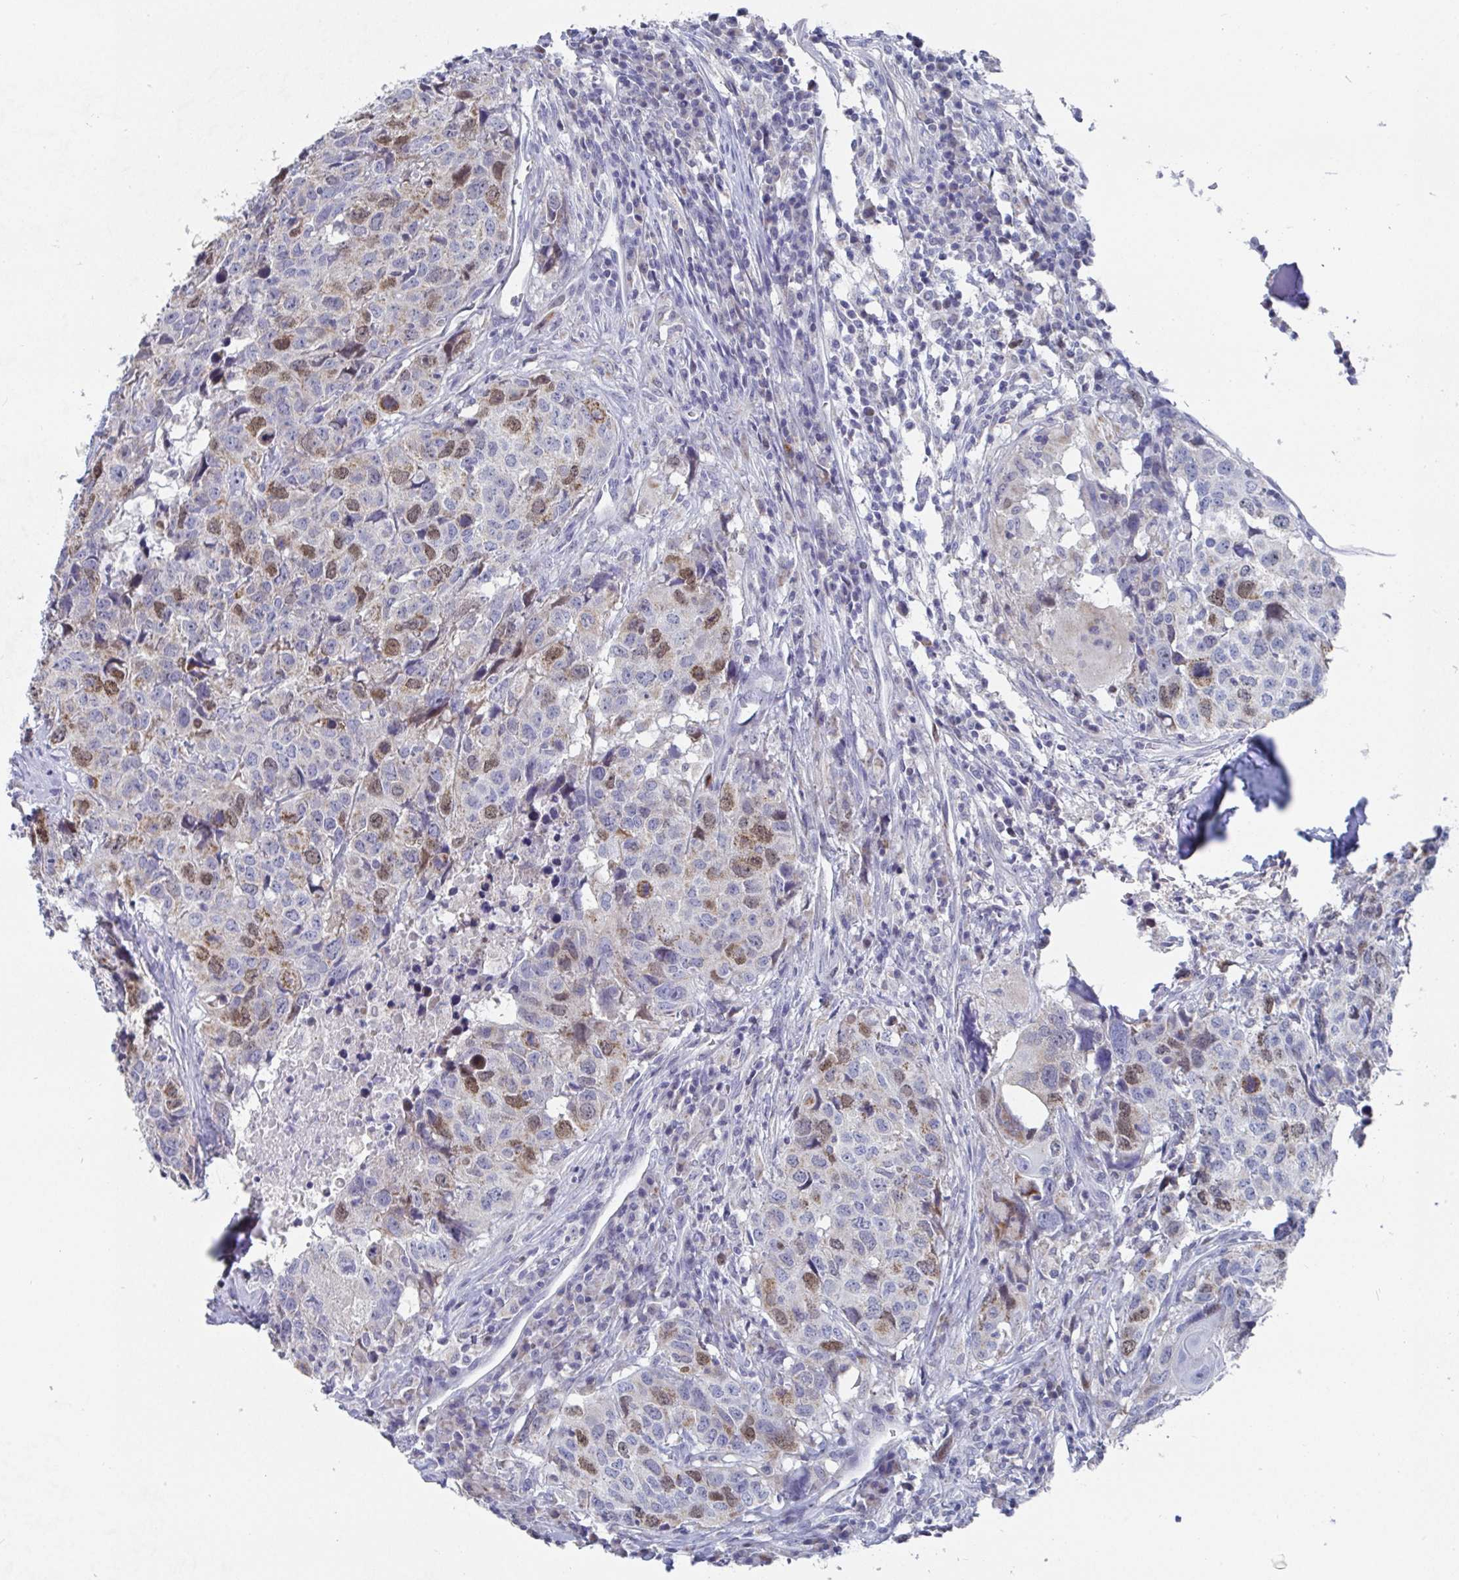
{"staining": {"intensity": "moderate", "quantity": "<25%", "location": "nuclear"}, "tissue": "head and neck cancer", "cell_type": "Tumor cells", "image_type": "cancer", "snomed": [{"axis": "morphology", "description": "Normal tissue, NOS"}, {"axis": "morphology", "description": "Squamous cell carcinoma, NOS"}, {"axis": "topography", "description": "Skeletal muscle"}, {"axis": "topography", "description": "Vascular tissue"}, {"axis": "topography", "description": "Peripheral nerve tissue"}, {"axis": "topography", "description": "Head-Neck"}], "caption": "This photomicrograph demonstrates squamous cell carcinoma (head and neck) stained with immunohistochemistry (IHC) to label a protein in brown. The nuclear of tumor cells show moderate positivity for the protein. Nuclei are counter-stained blue.", "gene": "ATP5F1C", "patient": {"sex": "male", "age": 66}}